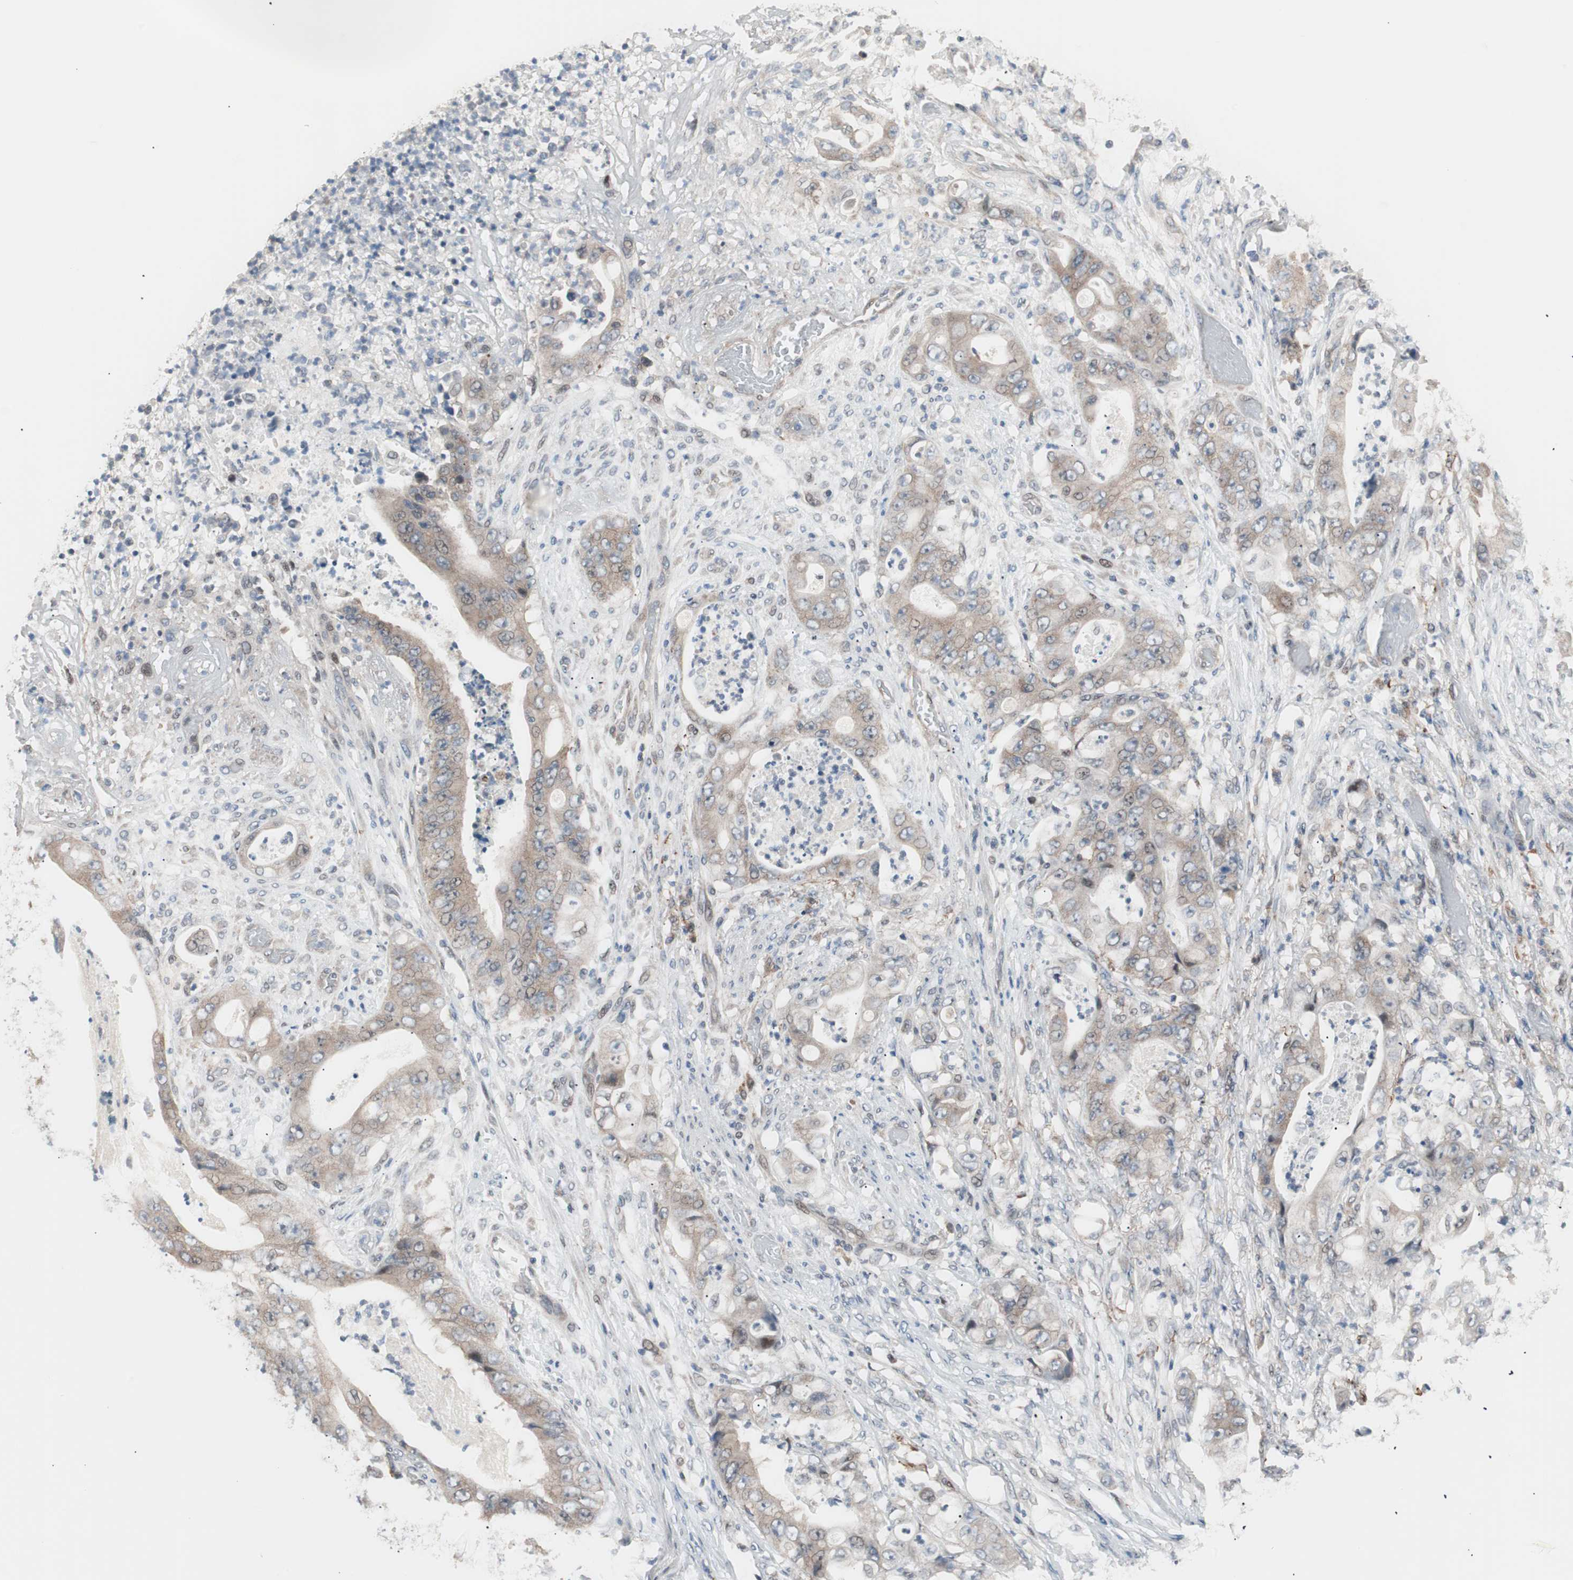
{"staining": {"intensity": "moderate", "quantity": "25%-75%", "location": "cytoplasmic/membranous"}, "tissue": "stomach cancer", "cell_type": "Tumor cells", "image_type": "cancer", "snomed": [{"axis": "morphology", "description": "Adenocarcinoma, NOS"}, {"axis": "topography", "description": "Stomach"}], "caption": "Stomach cancer stained for a protein (brown) reveals moderate cytoplasmic/membranous positive positivity in approximately 25%-75% of tumor cells.", "gene": "POLH", "patient": {"sex": "female", "age": 73}}